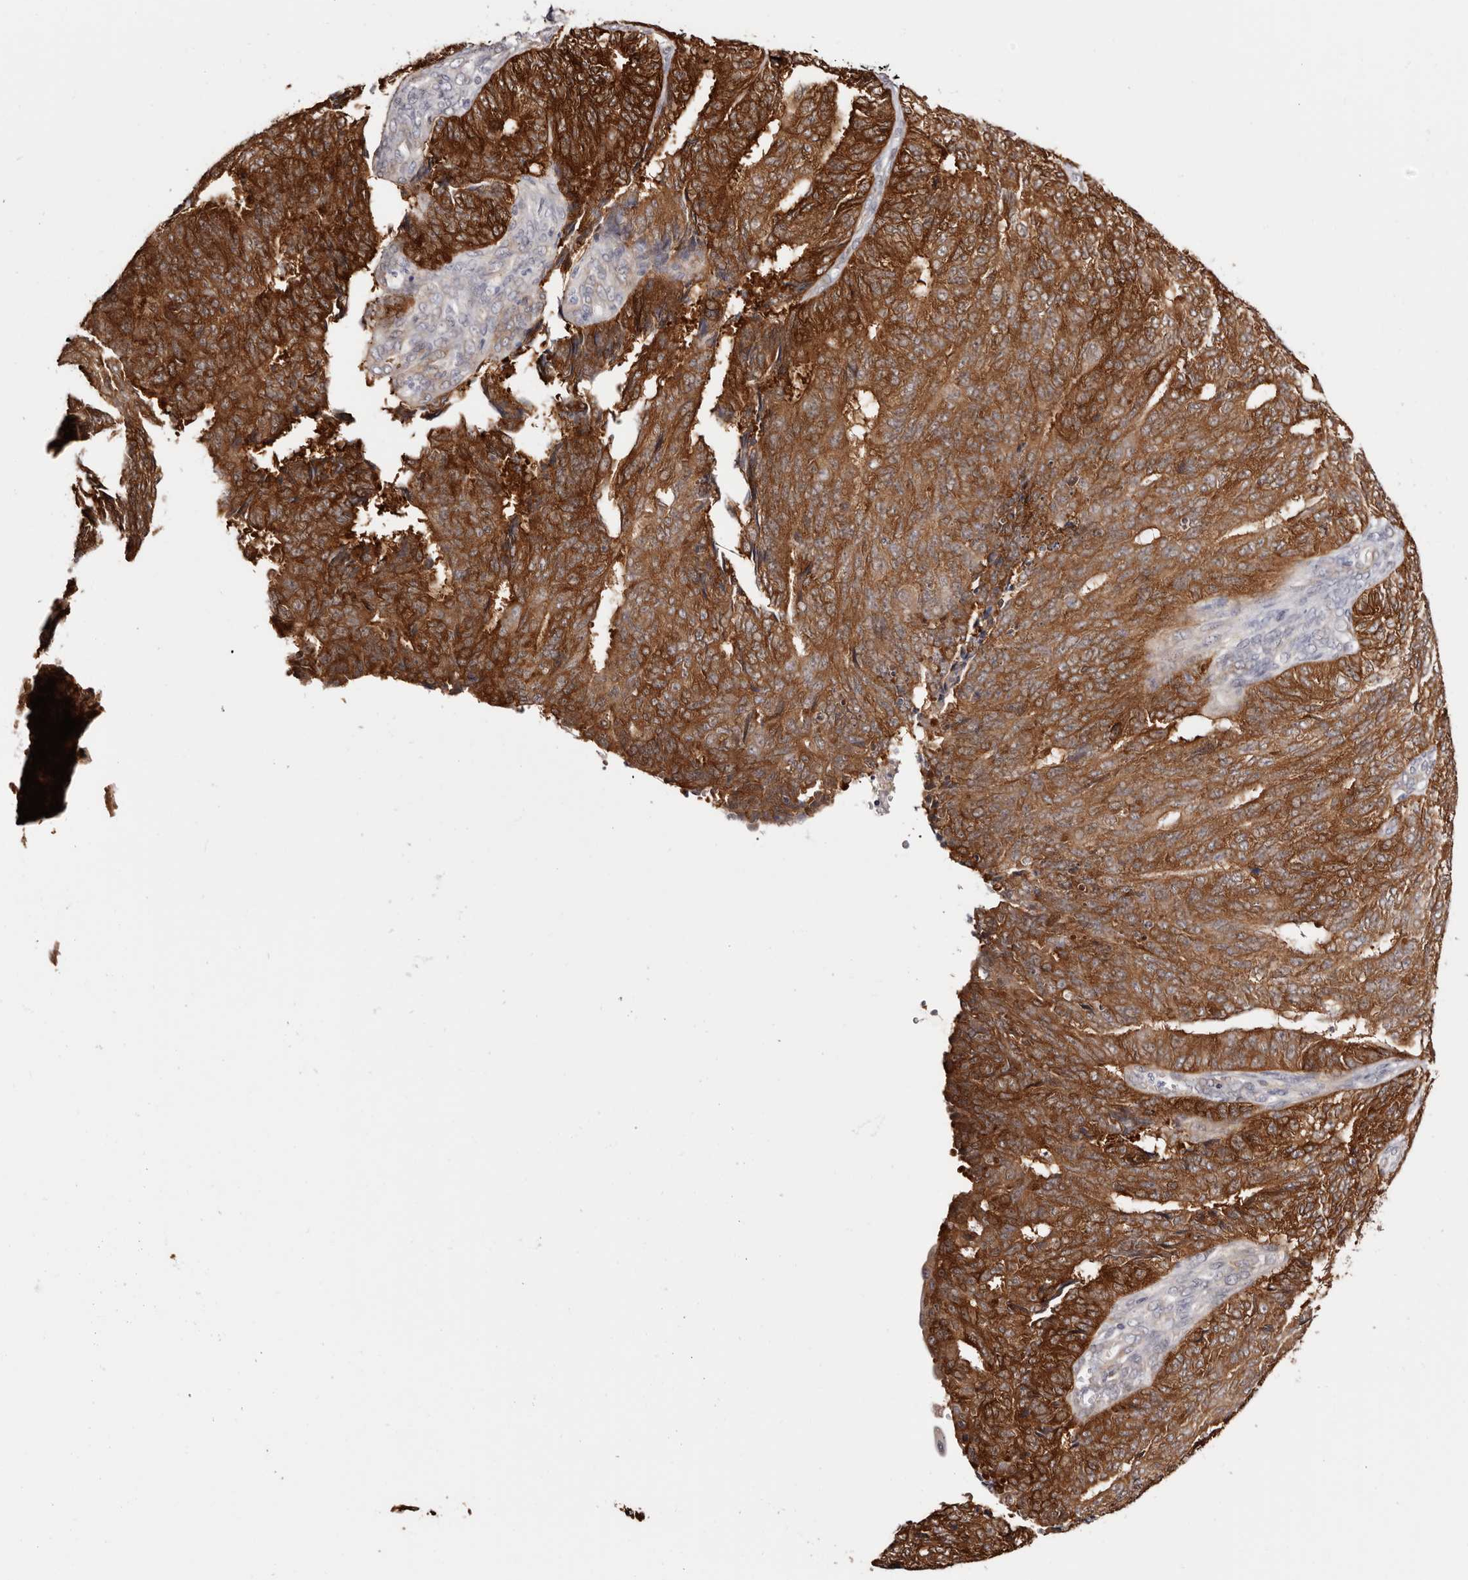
{"staining": {"intensity": "strong", "quantity": ">75%", "location": "cytoplasmic/membranous"}, "tissue": "endometrial cancer", "cell_type": "Tumor cells", "image_type": "cancer", "snomed": [{"axis": "morphology", "description": "Adenocarcinoma, NOS"}, {"axis": "topography", "description": "Endometrium"}], "caption": "Endometrial cancer stained with immunohistochemistry (IHC) exhibits strong cytoplasmic/membranous positivity in approximately >75% of tumor cells. Nuclei are stained in blue.", "gene": "GFOD1", "patient": {"sex": "female", "age": 32}}